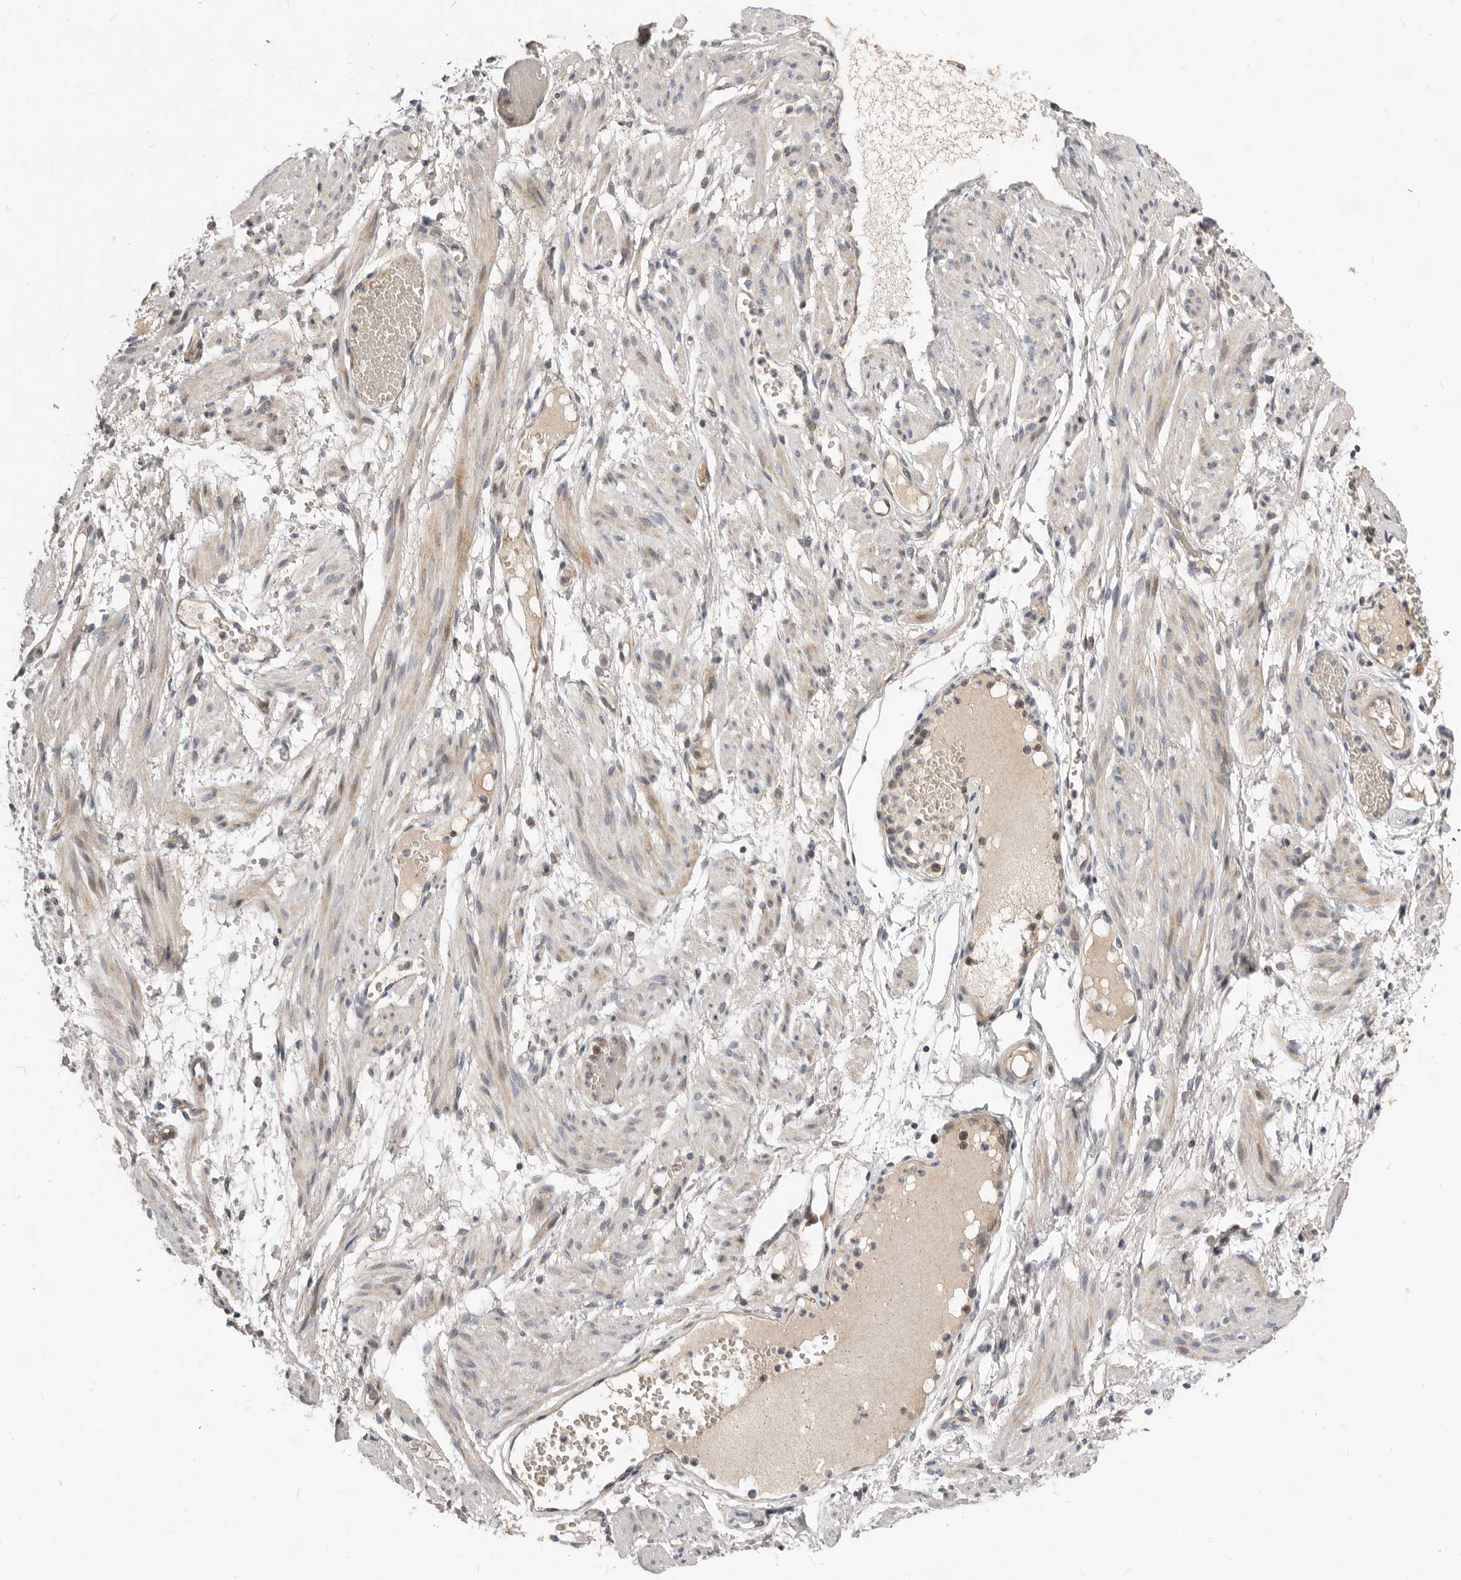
{"staining": {"intensity": "weak", "quantity": "25%-75%", "location": "cytoplasmic/membranous"}, "tissue": "adipose tissue", "cell_type": "Adipocytes", "image_type": "normal", "snomed": [{"axis": "morphology", "description": "Normal tissue, NOS"}, {"axis": "topography", "description": "Smooth muscle"}, {"axis": "topography", "description": "Peripheral nerve tissue"}], "caption": "This micrograph demonstrates immunohistochemistry staining of normal human adipose tissue, with low weak cytoplasmic/membranous expression in approximately 25%-75% of adipocytes.", "gene": "NPY4R2", "patient": {"sex": "female", "age": 39}}